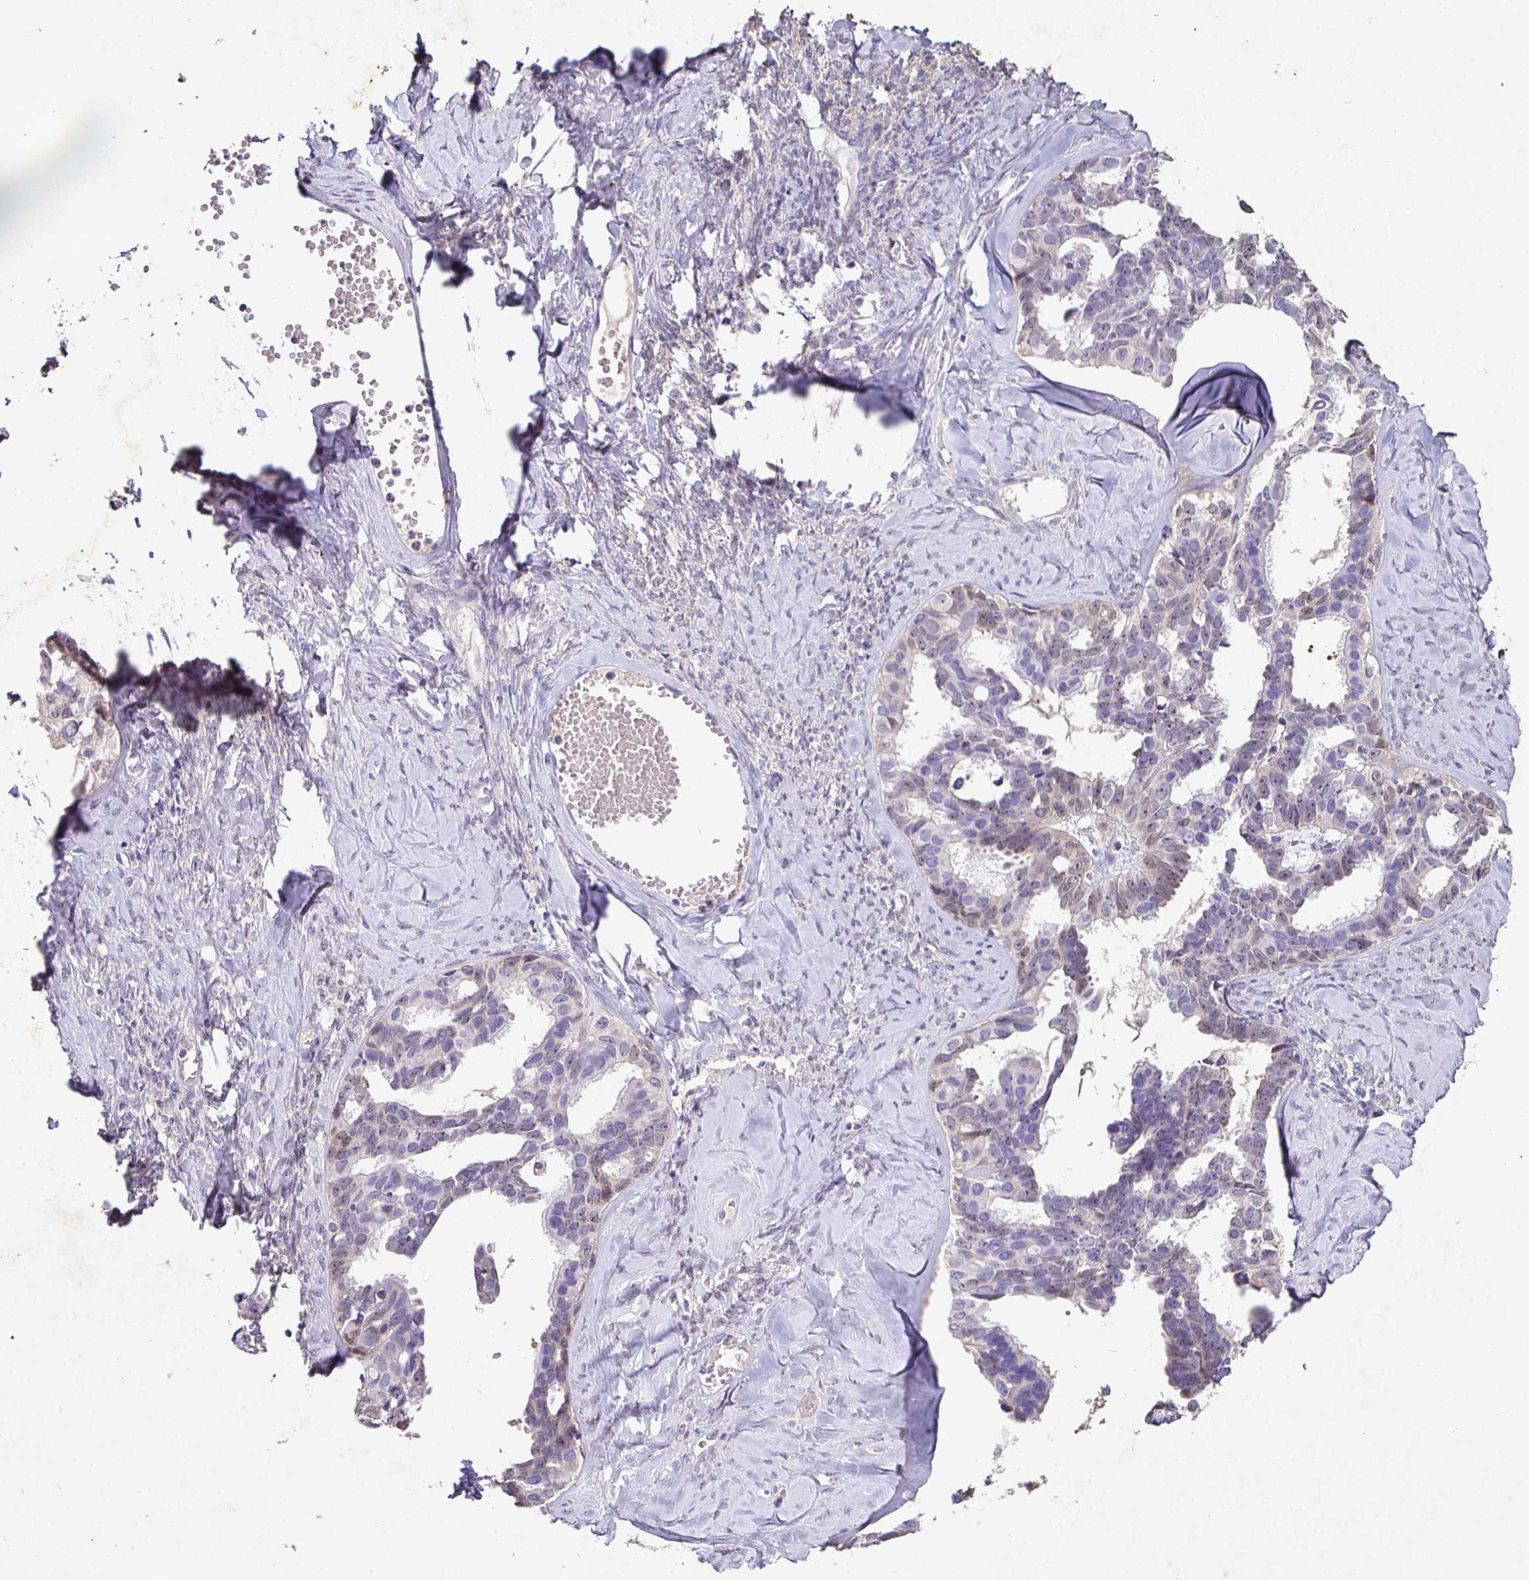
{"staining": {"intensity": "weak", "quantity": "<25%", "location": "nuclear"}, "tissue": "ovarian cancer", "cell_type": "Tumor cells", "image_type": "cancer", "snomed": [{"axis": "morphology", "description": "Cystadenocarcinoma, serous, NOS"}, {"axis": "topography", "description": "Ovary"}], "caption": "Protein analysis of serous cystadenocarcinoma (ovarian) demonstrates no significant positivity in tumor cells.", "gene": "SHISA4", "patient": {"sex": "female", "age": 69}}